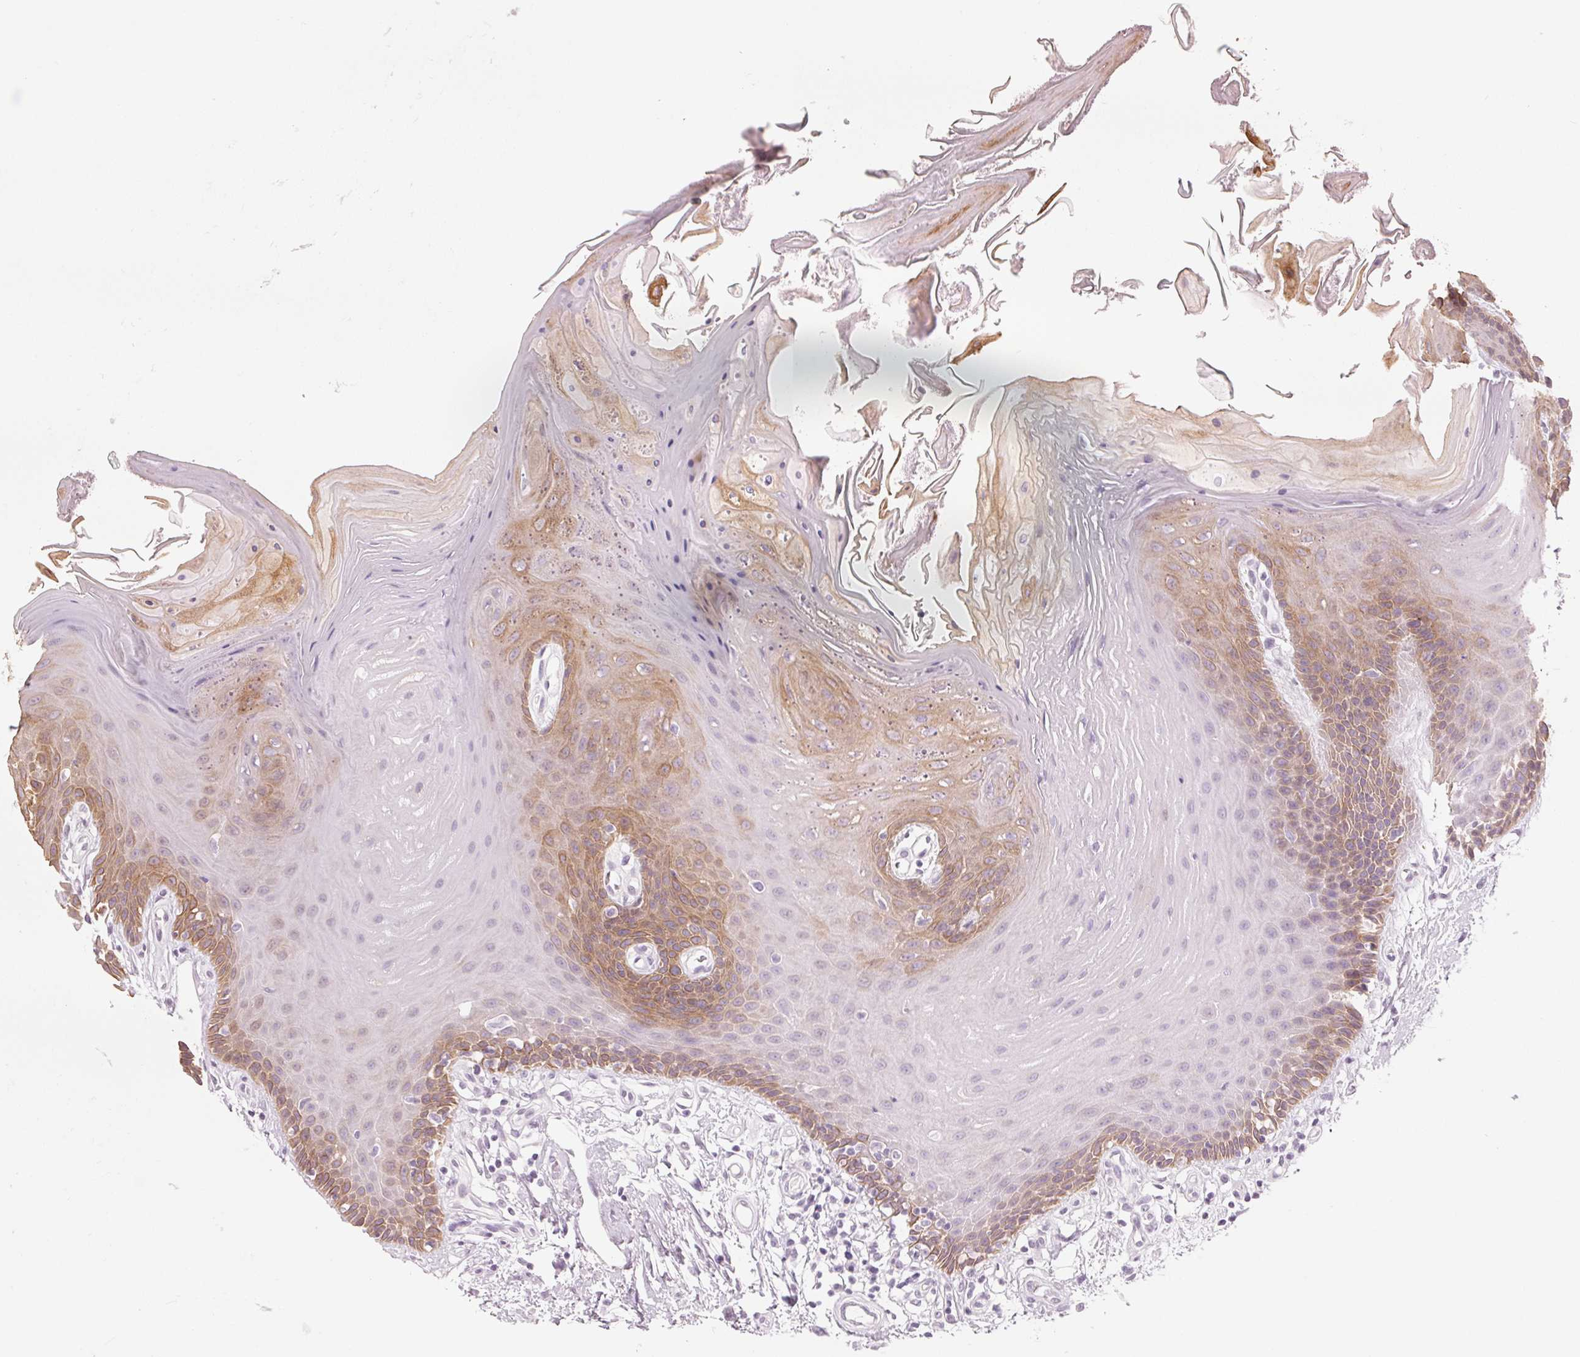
{"staining": {"intensity": "strong", "quantity": "25%-75%", "location": "cytoplasmic/membranous"}, "tissue": "oral mucosa", "cell_type": "Squamous epithelial cells", "image_type": "normal", "snomed": [{"axis": "morphology", "description": "Normal tissue, NOS"}, {"axis": "morphology", "description": "Normal morphology"}, {"axis": "topography", "description": "Oral tissue"}], "caption": "DAB immunohistochemical staining of benign oral mucosa demonstrates strong cytoplasmic/membranous protein positivity in approximately 25%-75% of squamous epithelial cells. (brown staining indicates protein expression, while blue staining denotes nuclei).", "gene": "SCTR", "patient": {"sex": "female", "age": 76}}